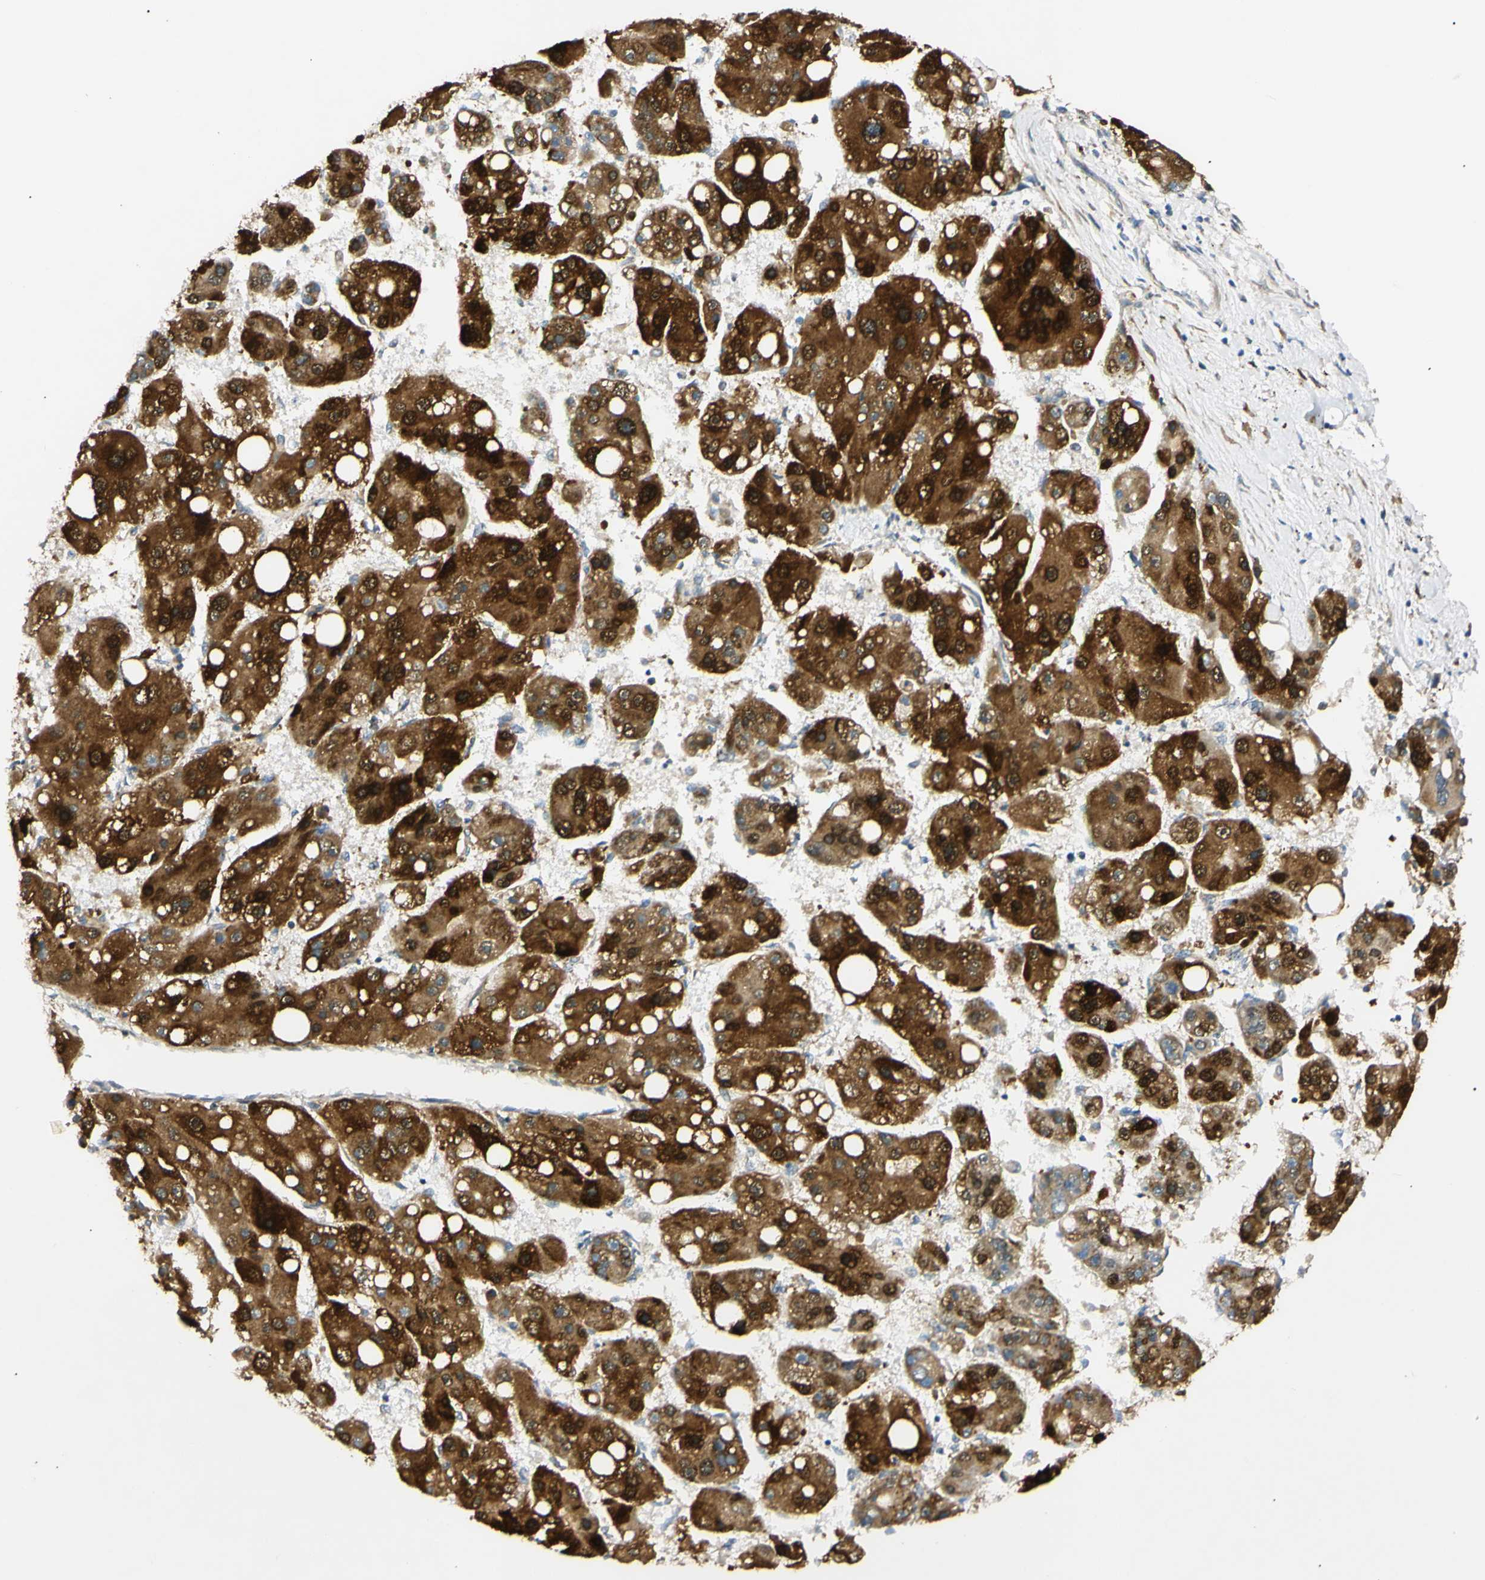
{"staining": {"intensity": "strong", "quantity": ">75%", "location": "cytoplasmic/membranous,nuclear"}, "tissue": "liver cancer", "cell_type": "Tumor cells", "image_type": "cancer", "snomed": [{"axis": "morphology", "description": "Carcinoma, Hepatocellular, NOS"}, {"axis": "topography", "description": "Liver"}], "caption": "Immunohistochemistry (IHC) image of liver cancer stained for a protein (brown), which exhibits high levels of strong cytoplasmic/membranous and nuclear expression in about >75% of tumor cells.", "gene": "IER3IP1", "patient": {"sex": "female", "age": 61}}